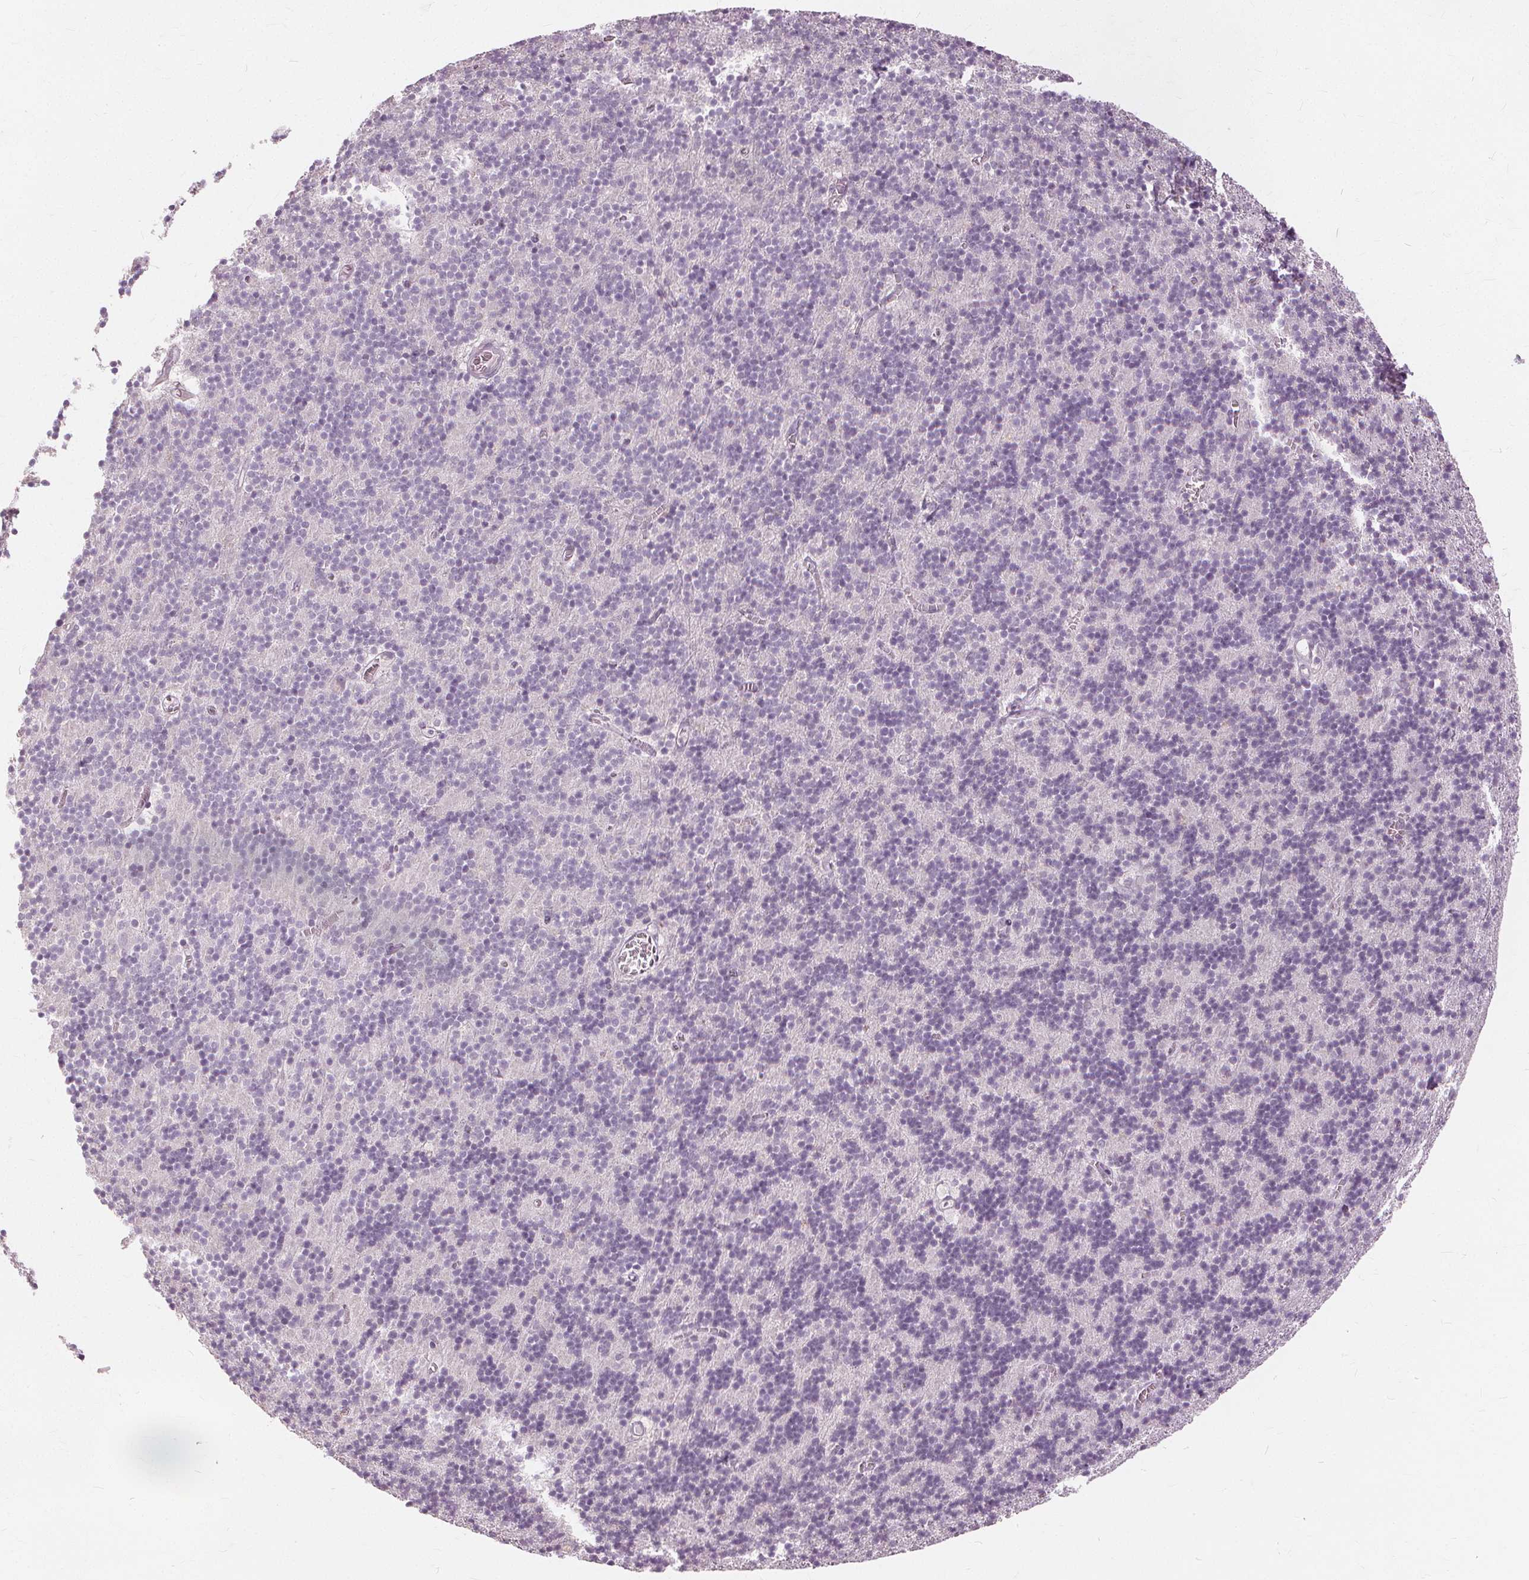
{"staining": {"intensity": "negative", "quantity": "none", "location": "none"}, "tissue": "cerebellum", "cell_type": "Cells in granular layer", "image_type": "normal", "snomed": [{"axis": "morphology", "description": "Normal tissue, NOS"}, {"axis": "topography", "description": "Cerebellum"}], "caption": "Unremarkable cerebellum was stained to show a protein in brown. There is no significant expression in cells in granular layer.", "gene": "SFTPD", "patient": {"sex": "male", "age": 70}}